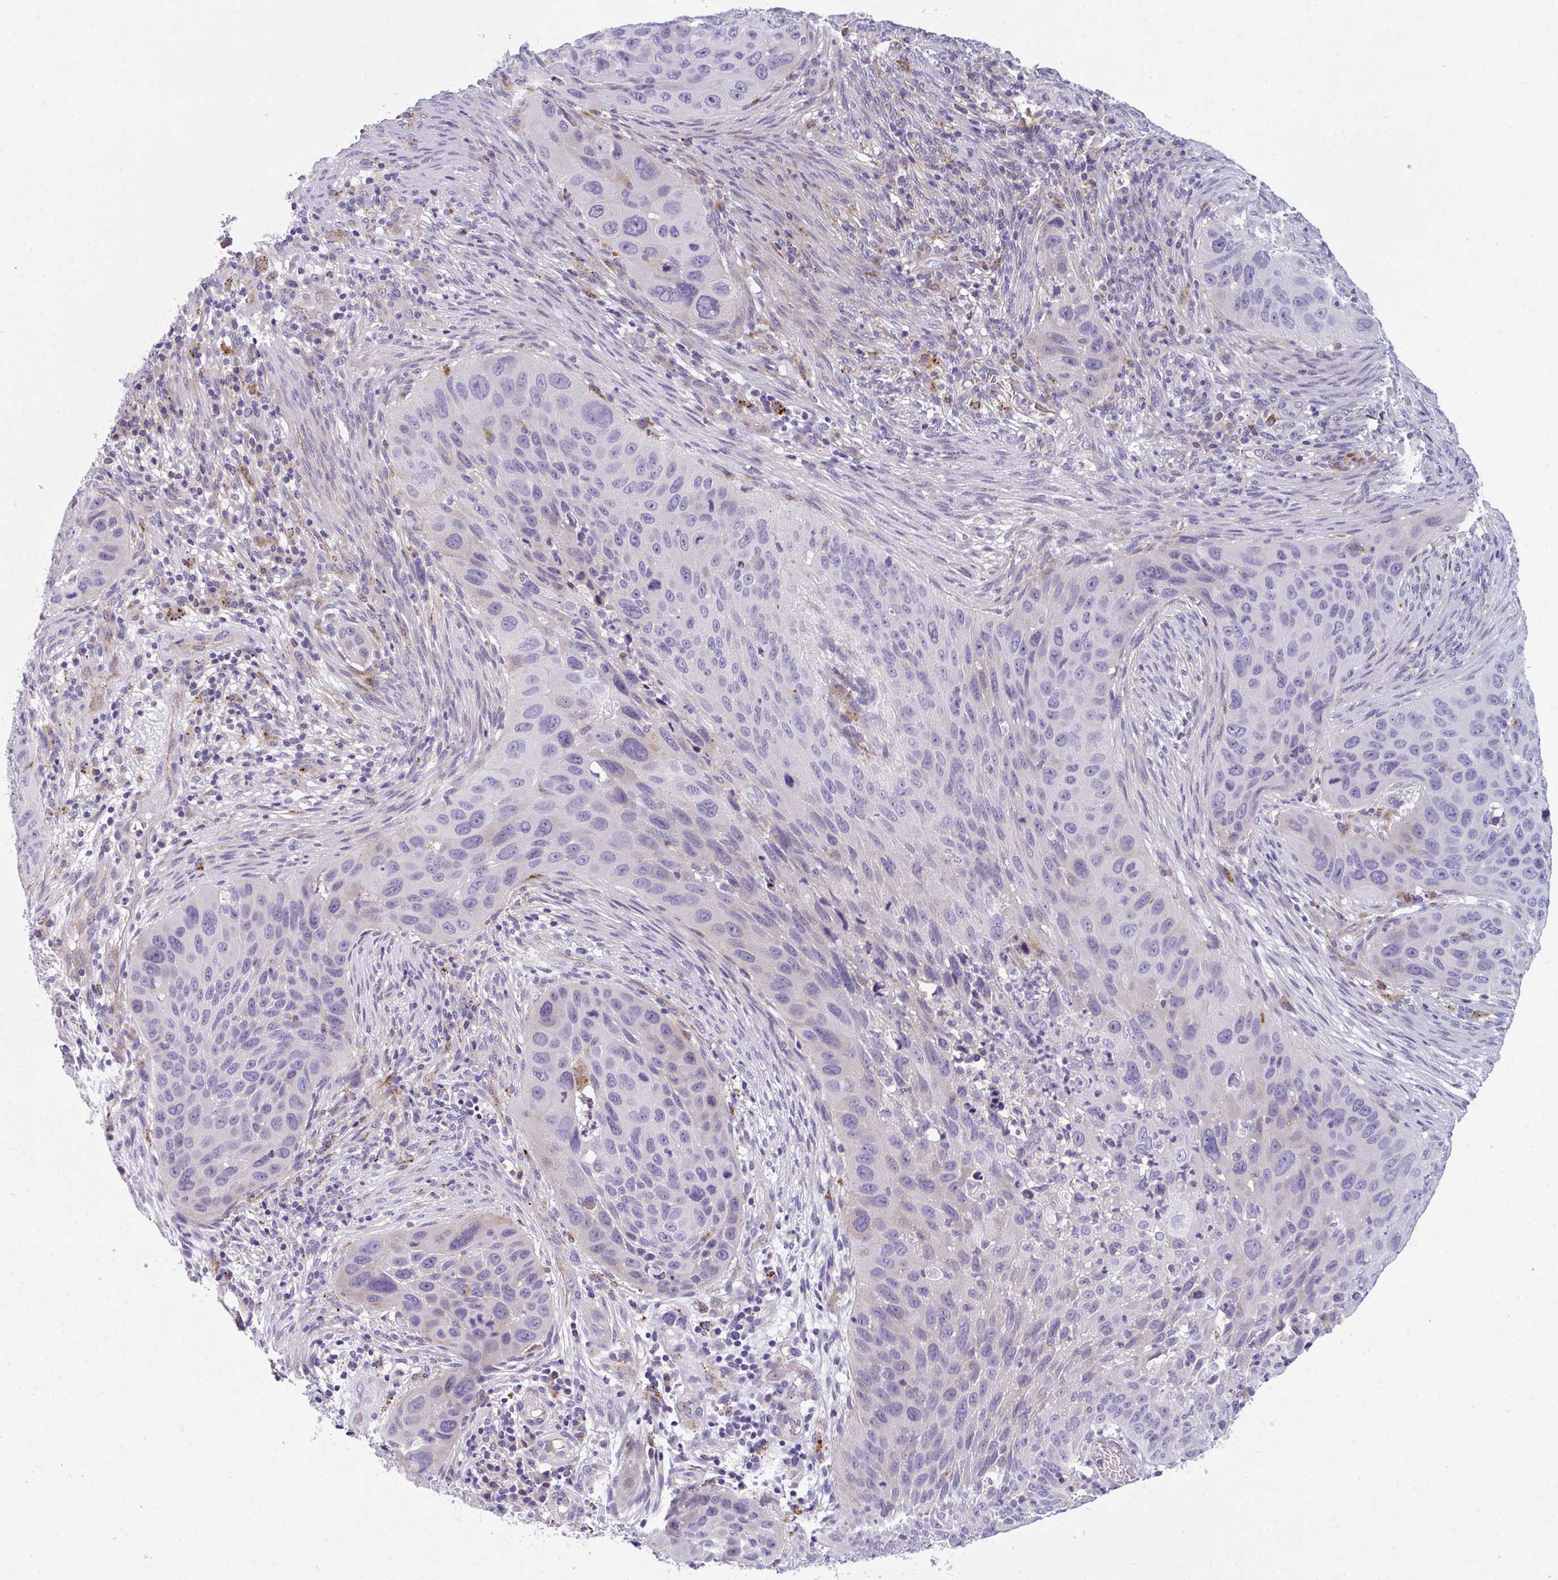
{"staining": {"intensity": "negative", "quantity": "none", "location": "none"}, "tissue": "lung cancer", "cell_type": "Tumor cells", "image_type": "cancer", "snomed": [{"axis": "morphology", "description": "Squamous cell carcinoma, NOS"}, {"axis": "topography", "description": "Lung"}], "caption": "Immunohistochemical staining of human lung squamous cell carcinoma displays no significant positivity in tumor cells.", "gene": "EIF1AD", "patient": {"sex": "male", "age": 63}}